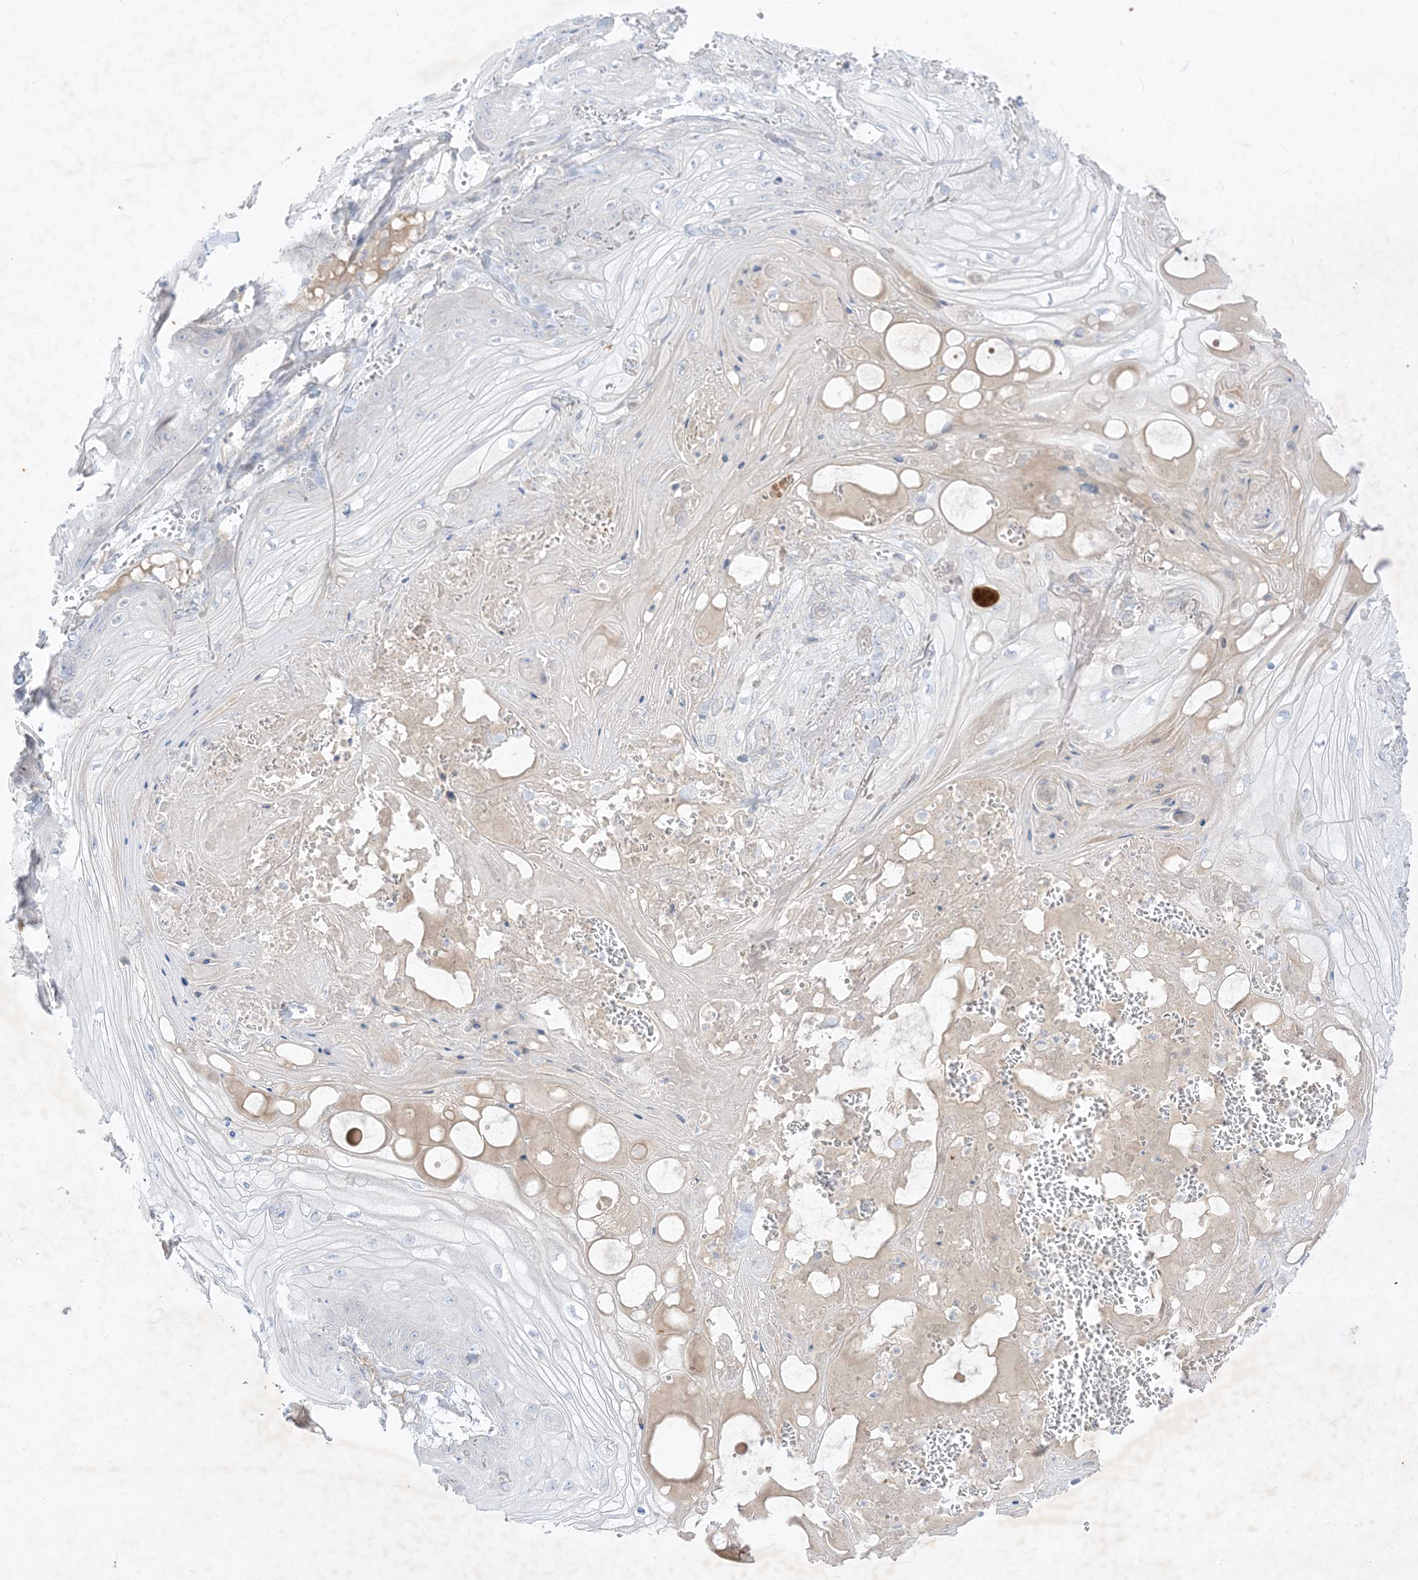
{"staining": {"intensity": "negative", "quantity": "none", "location": "none"}, "tissue": "skin cancer", "cell_type": "Tumor cells", "image_type": "cancer", "snomed": [{"axis": "morphology", "description": "Squamous cell carcinoma, NOS"}, {"axis": "topography", "description": "Skin"}], "caption": "This is an immunohistochemistry histopathology image of skin squamous cell carcinoma. There is no staining in tumor cells.", "gene": "PLEKHA3", "patient": {"sex": "male", "age": 74}}